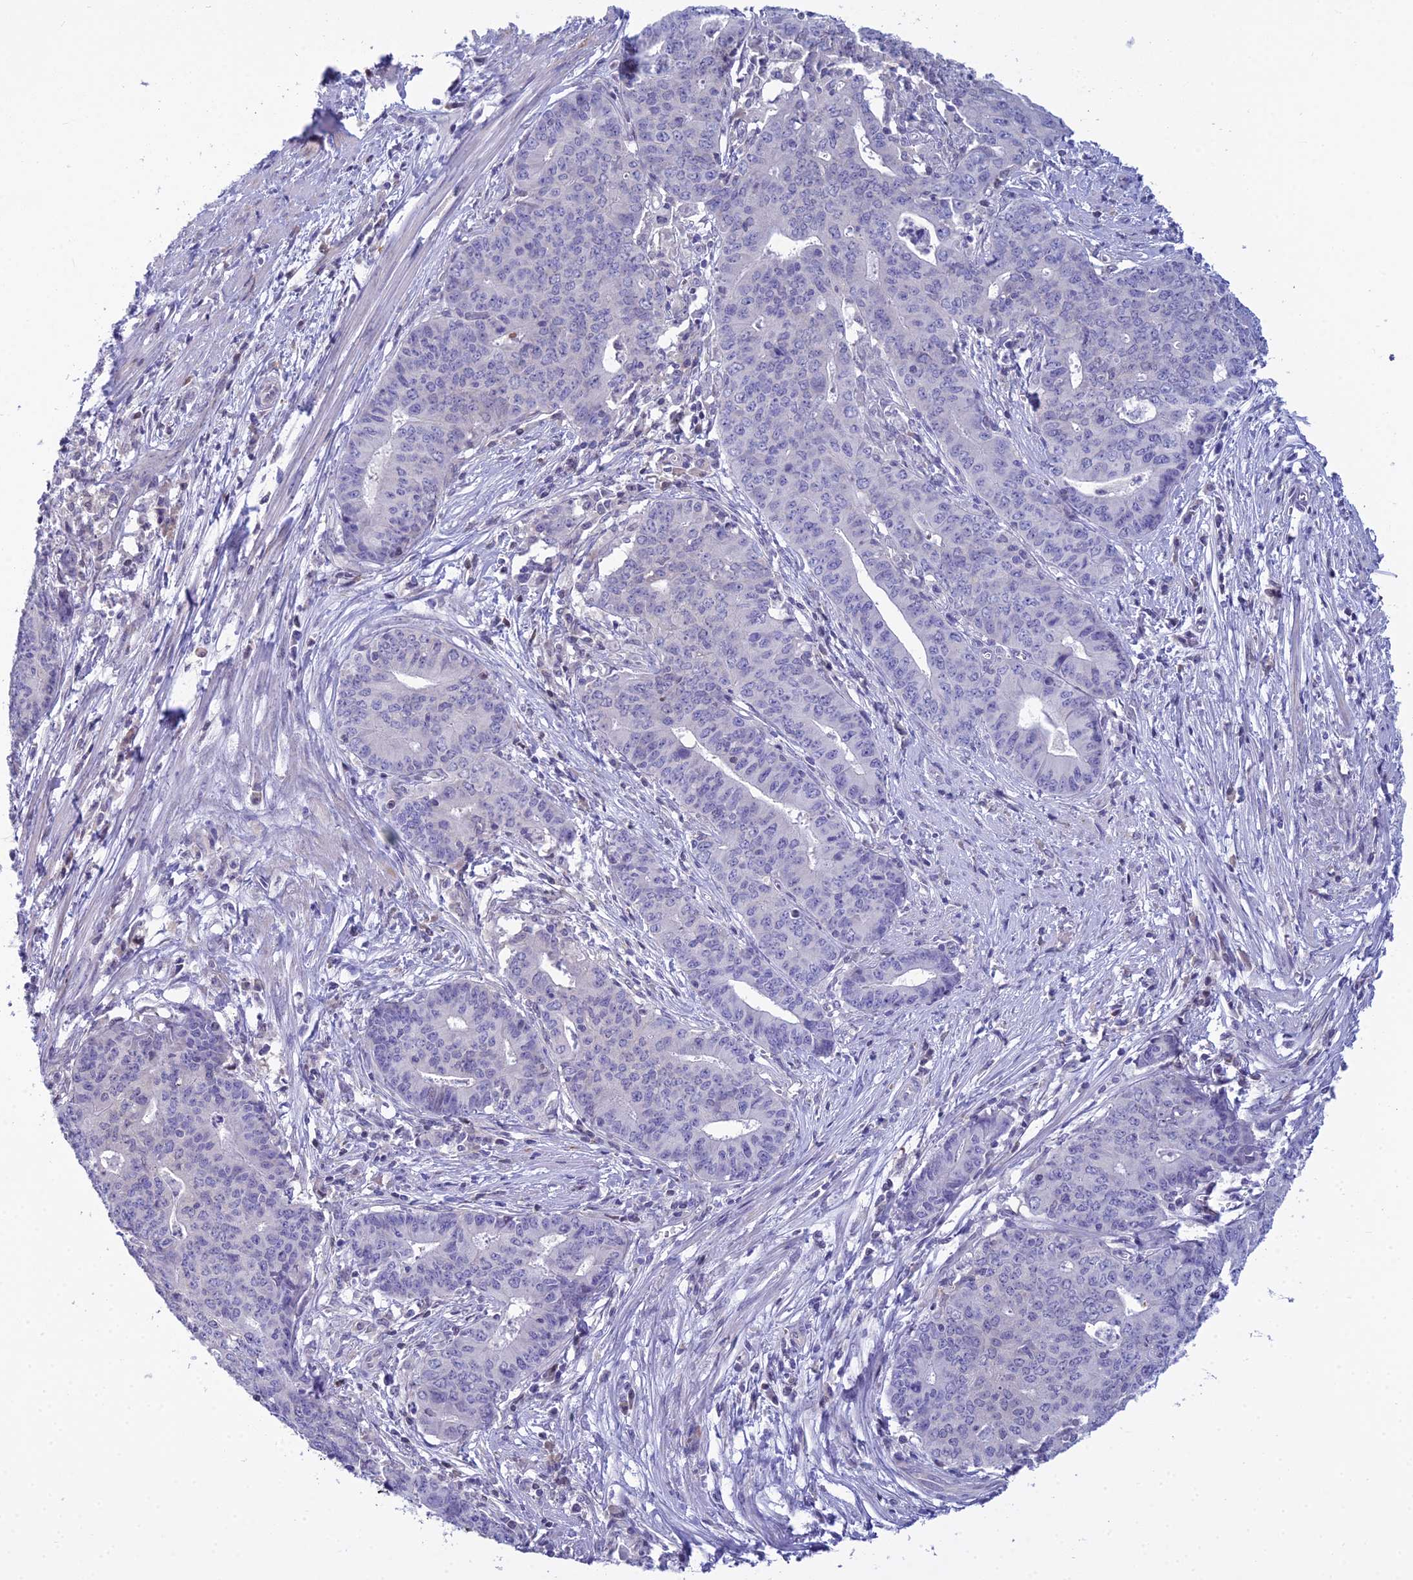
{"staining": {"intensity": "moderate", "quantity": "<25%", "location": "nuclear"}, "tissue": "endometrial cancer", "cell_type": "Tumor cells", "image_type": "cancer", "snomed": [{"axis": "morphology", "description": "Adenocarcinoma, NOS"}, {"axis": "topography", "description": "Endometrium"}], "caption": "High-power microscopy captured an immunohistochemistry photomicrograph of adenocarcinoma (endometrial), revealing moderate nuclear staining in about <25% of tumor cells. The staining is performed using DAB brown chromogen to label protein expression. The nuclei are counter-stained blue using hematoxylin.", "gene": "ZMIZ1", "patient": {"sex": "female", "age": 59}}